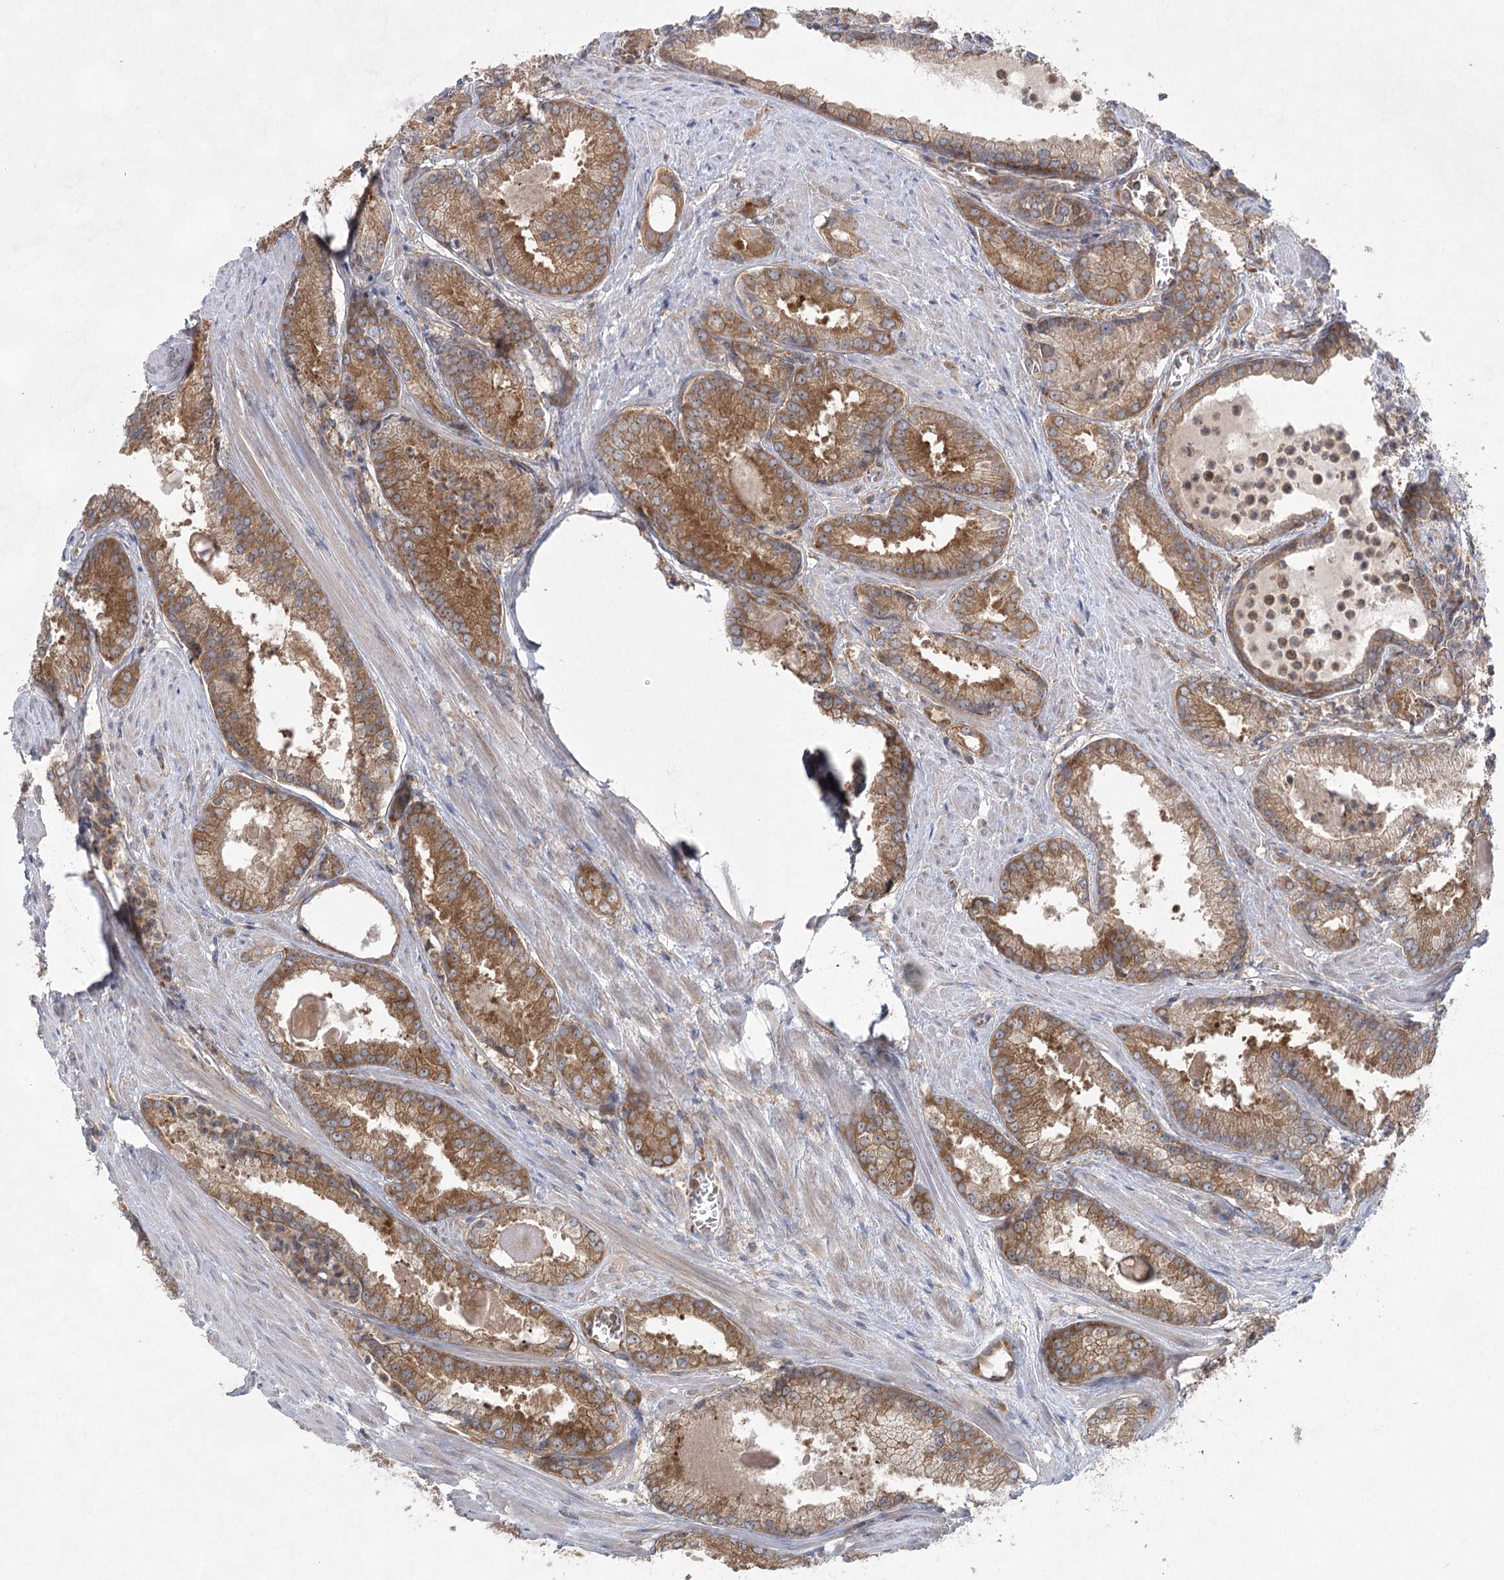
{"staining": {"intensity": "moderate", "quantity": ">75%", "location": "cytoplasmic/membranous"}, "tissue": "prostate cancer", "cell_type": "Tumor cells", "image_type": "cancer", "snomed": [{"axis": "morphology", "description": "Adenocarcinoma, Low grade"}, {"axis": "topography", "description": "Prostate"}], "caption": "Human prostate cancer (adenocarcinoma (low-grade)) stained with a protein marker displays moderate staining in tumor cells.", "gene": "EIF3A", "patient": {"sex": "male", "age": 54}}